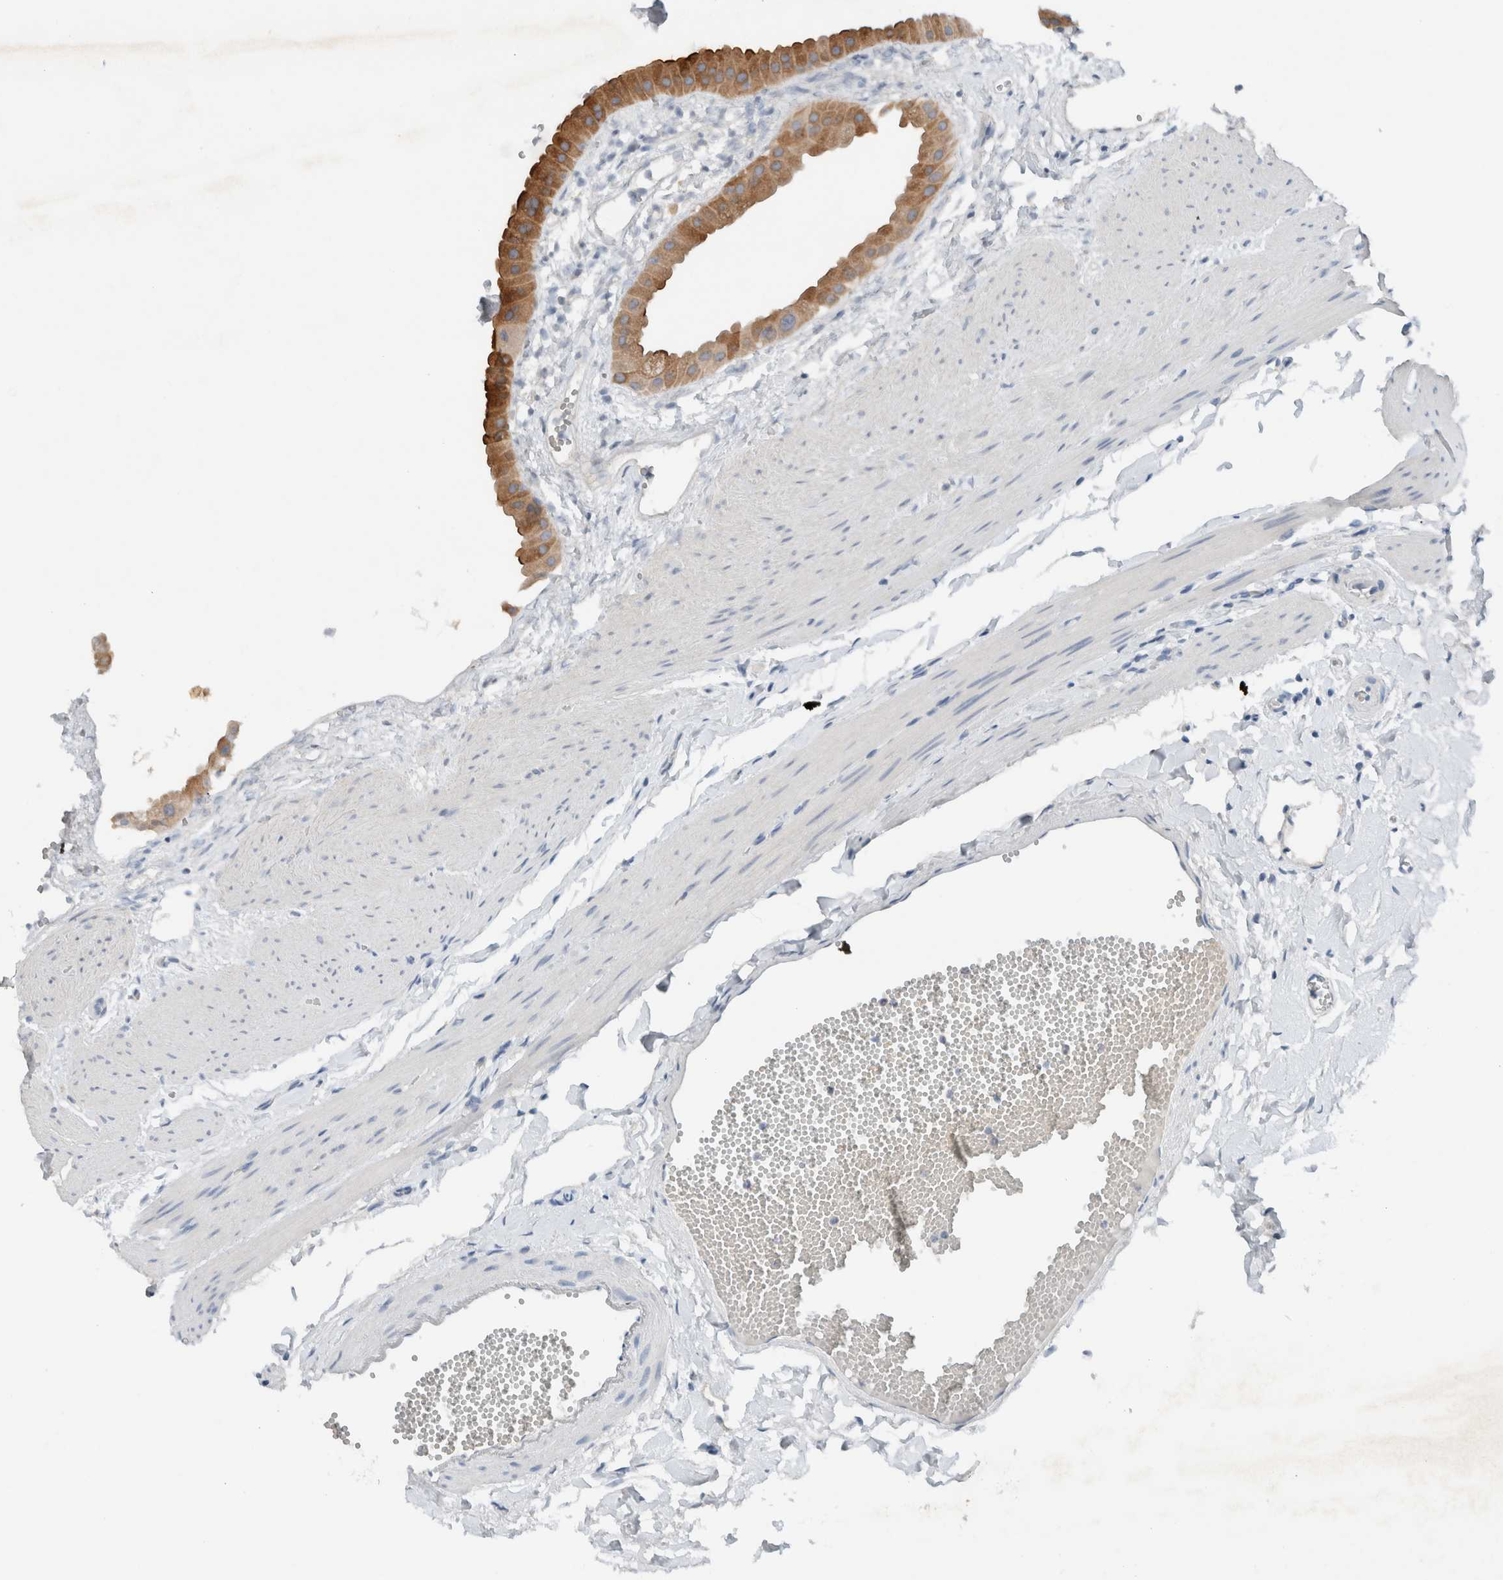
{"staining": {"intensity": "strong", "quantity": ">75%", "location": "cytoplasmic/membranous"}, "tissue": "gallbladder", "cell_type": "Glandular cells", "image_type": "normal", "snomed": [{"axis": "morphology", "description": "Normal tissue, NOS"}, {"axis": "topography", "description": "Gallbladder"}], "caption": "A photomicrograph of gallbladder stained for a protein reveals strong cytoplasmic/membranous brown staining in glandular cells.", "gene": "DUOX1", "patient": {"sex": "female", "age": 64}}